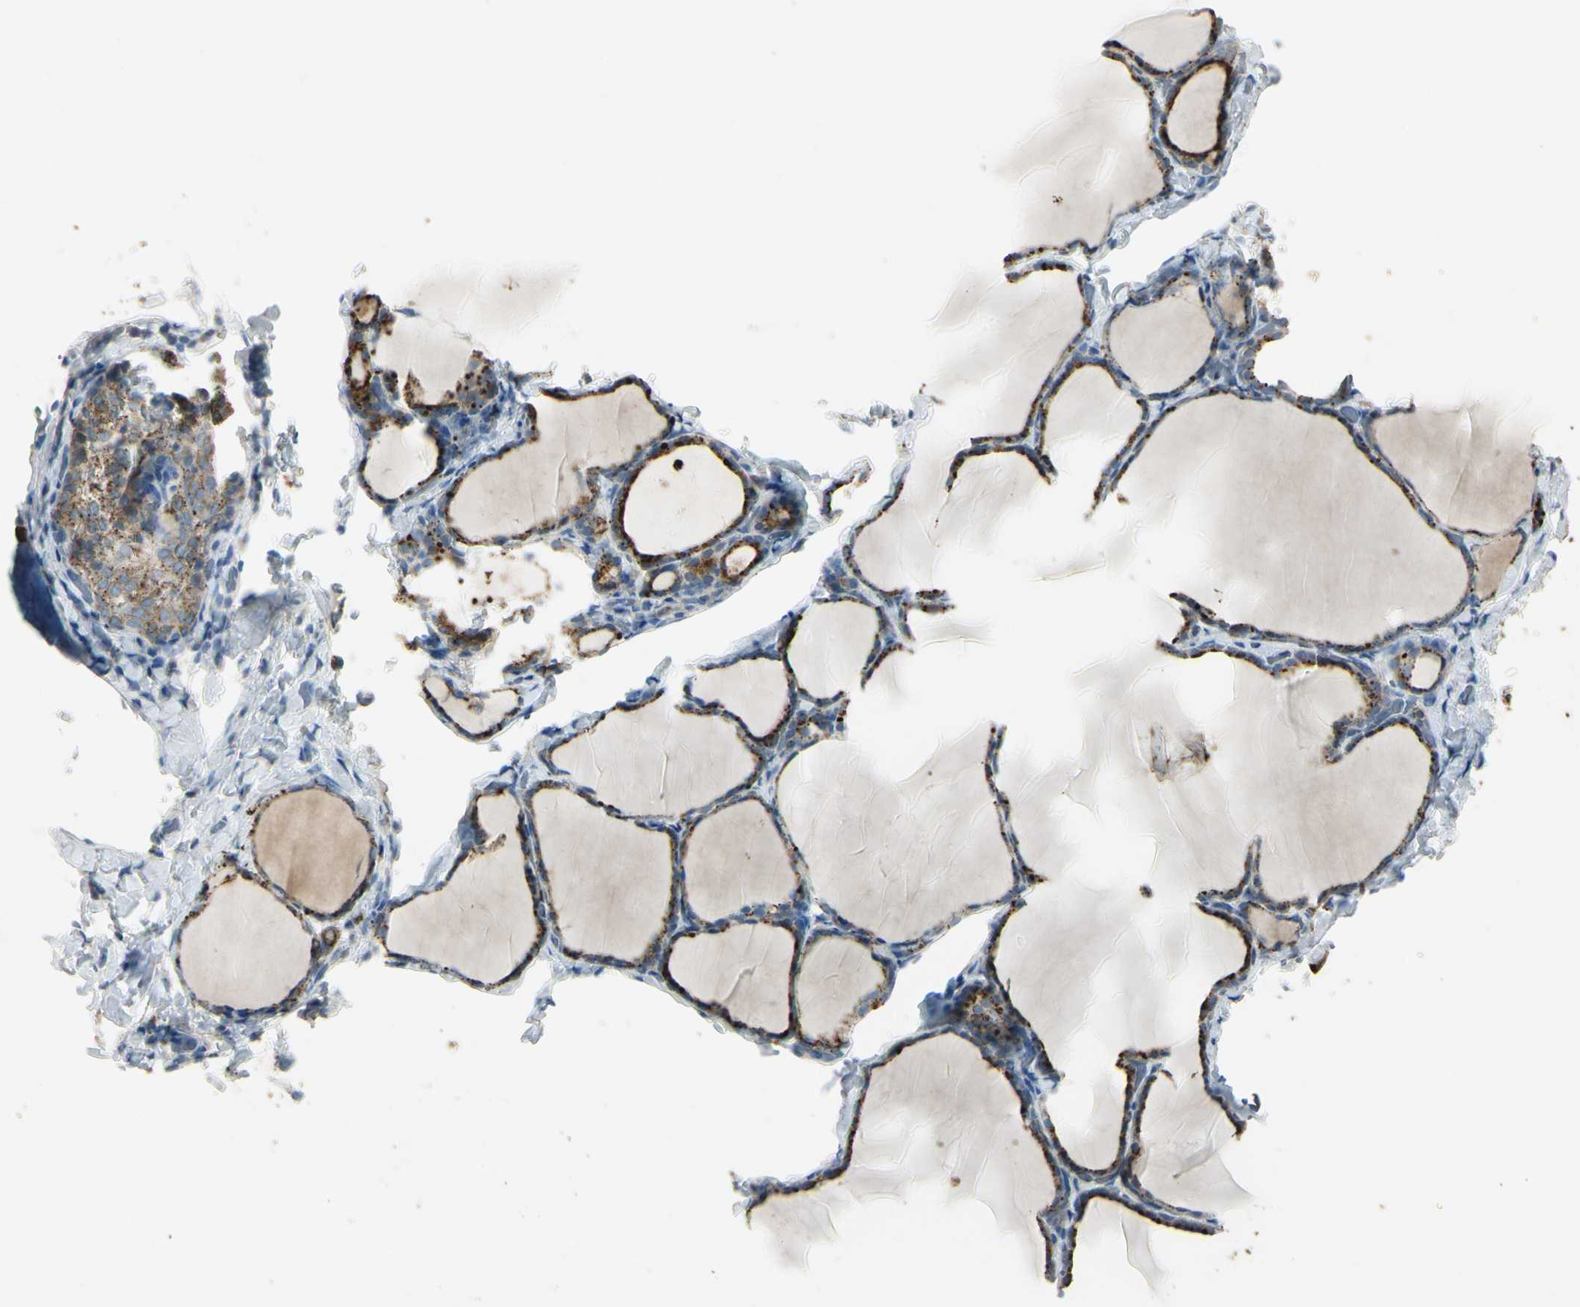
{"staining": {"intensity": "strong", "quantity": ">75%", "location": "cytoplasmic/membranous"}, "tissue": "thyroid gland", "cell_type": "Glandular cells", "image_type": "normal", "snomed": [{"axis": "morphology", "description": "Normal tissue, NOS"}, {"axis": "morphology", "description": "Papillary adenocarcinoma, NOS"}, {"axis": "topography", "description": "Thyroid gland"}], "caption": "Benign thyroid gland reveals strong cytoplasmic/membranous expression in approximately >75% of glandular cells, visualized by immunohistochemistry. (Stains: DAB in brown, nuclei in blue, Microscopy: brightfield microscopy at high magnification).", "gene": "ANGPTL1", "patient": {"sex": "female", "age": 30}}